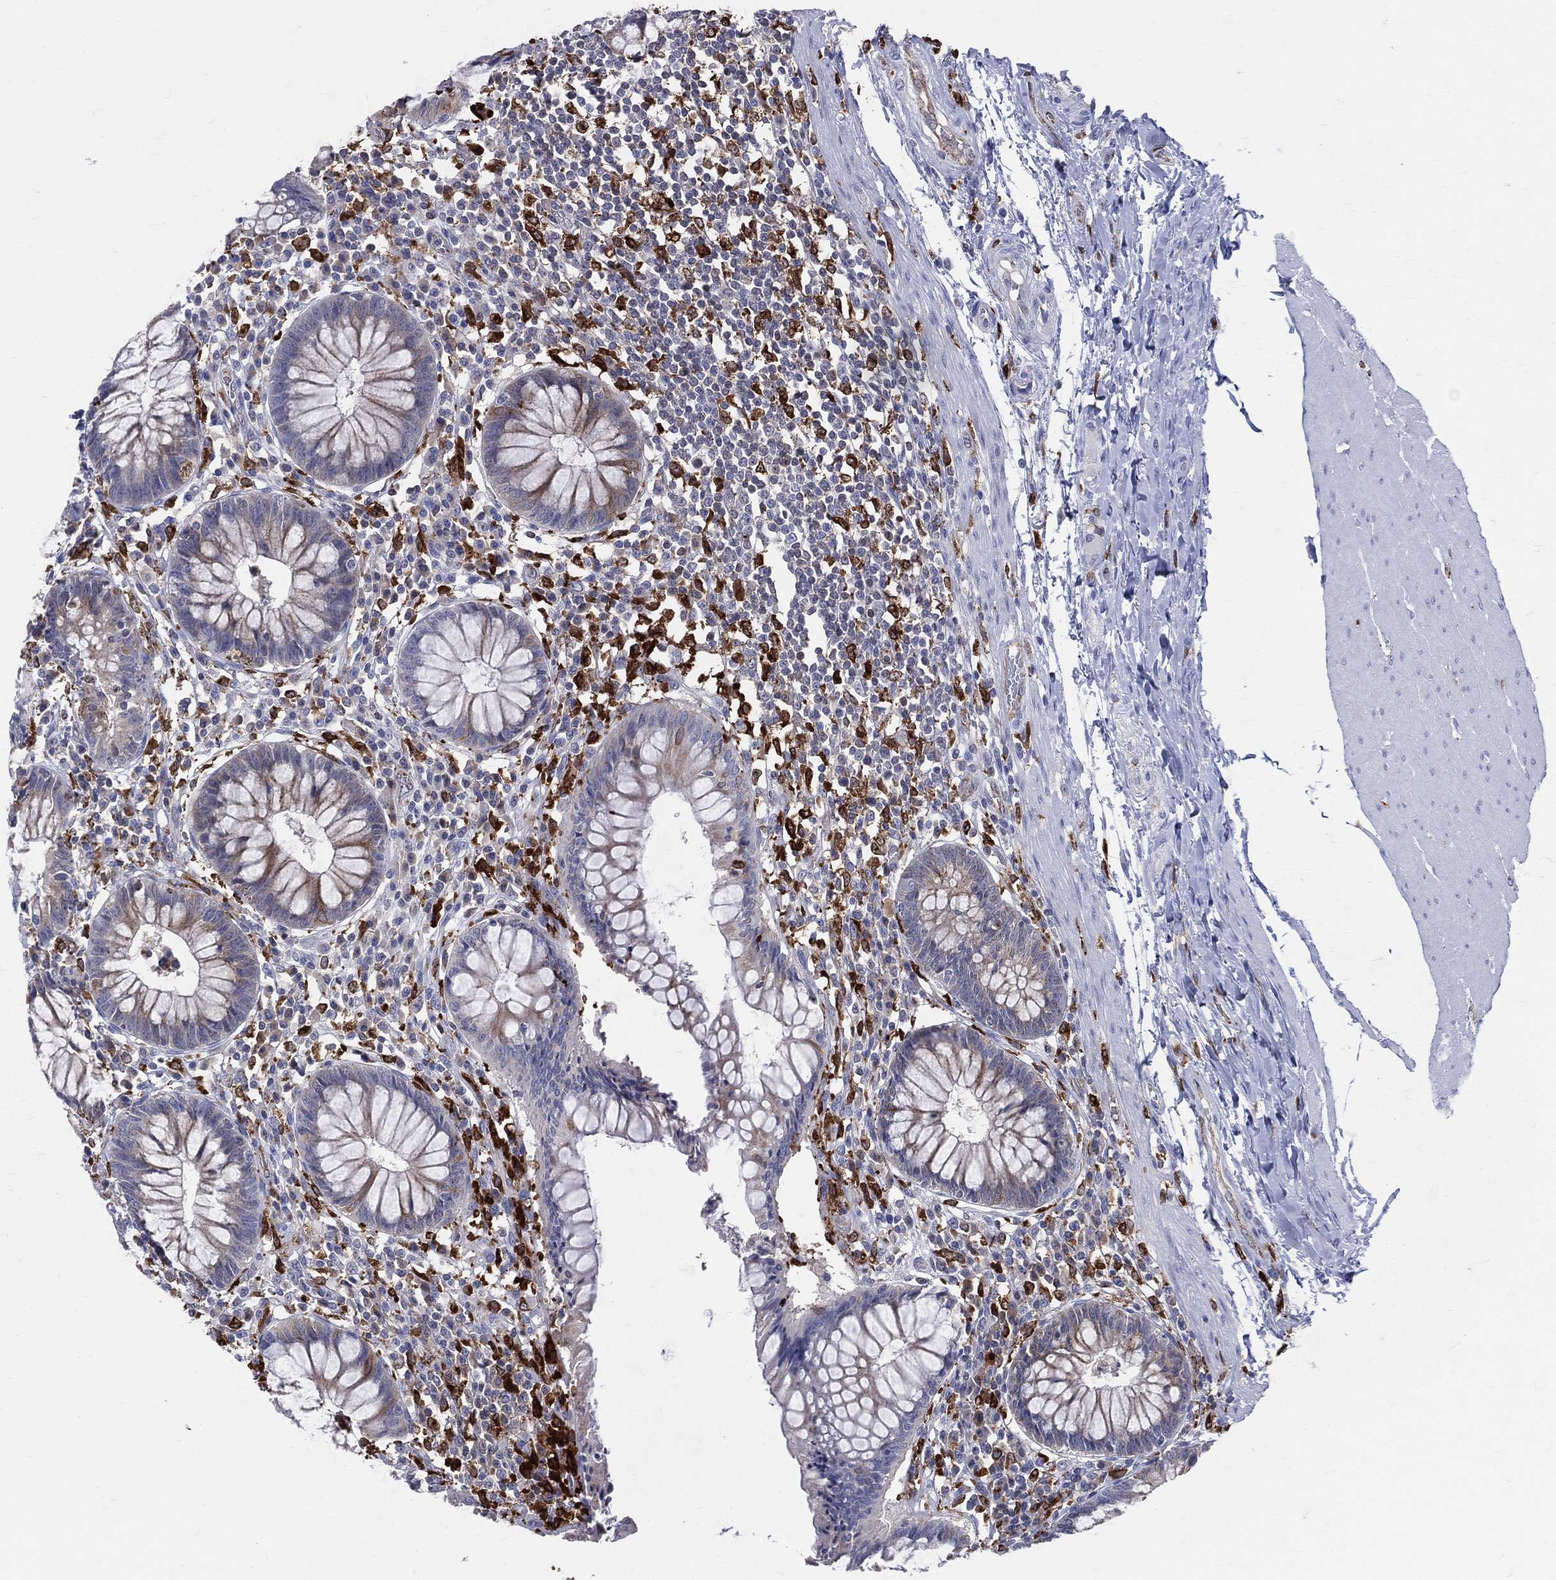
{"staining": {"intensity": "negative", "quantity": "none", "location": "none"}, "tissue": "rectum", "cell_type": "Glandular cells", "image_type": "normal", "snomed": [{"axis": "morphology", "description": "Normal tissue, NOS"}, {"axis": "topography", "description": "Rectum"}], "caption": "Protein analysis of benign rectum displays no significant positivity in glandular cells.", "gene": "CD74", "patient": {"sex": "female", "age": 58}}